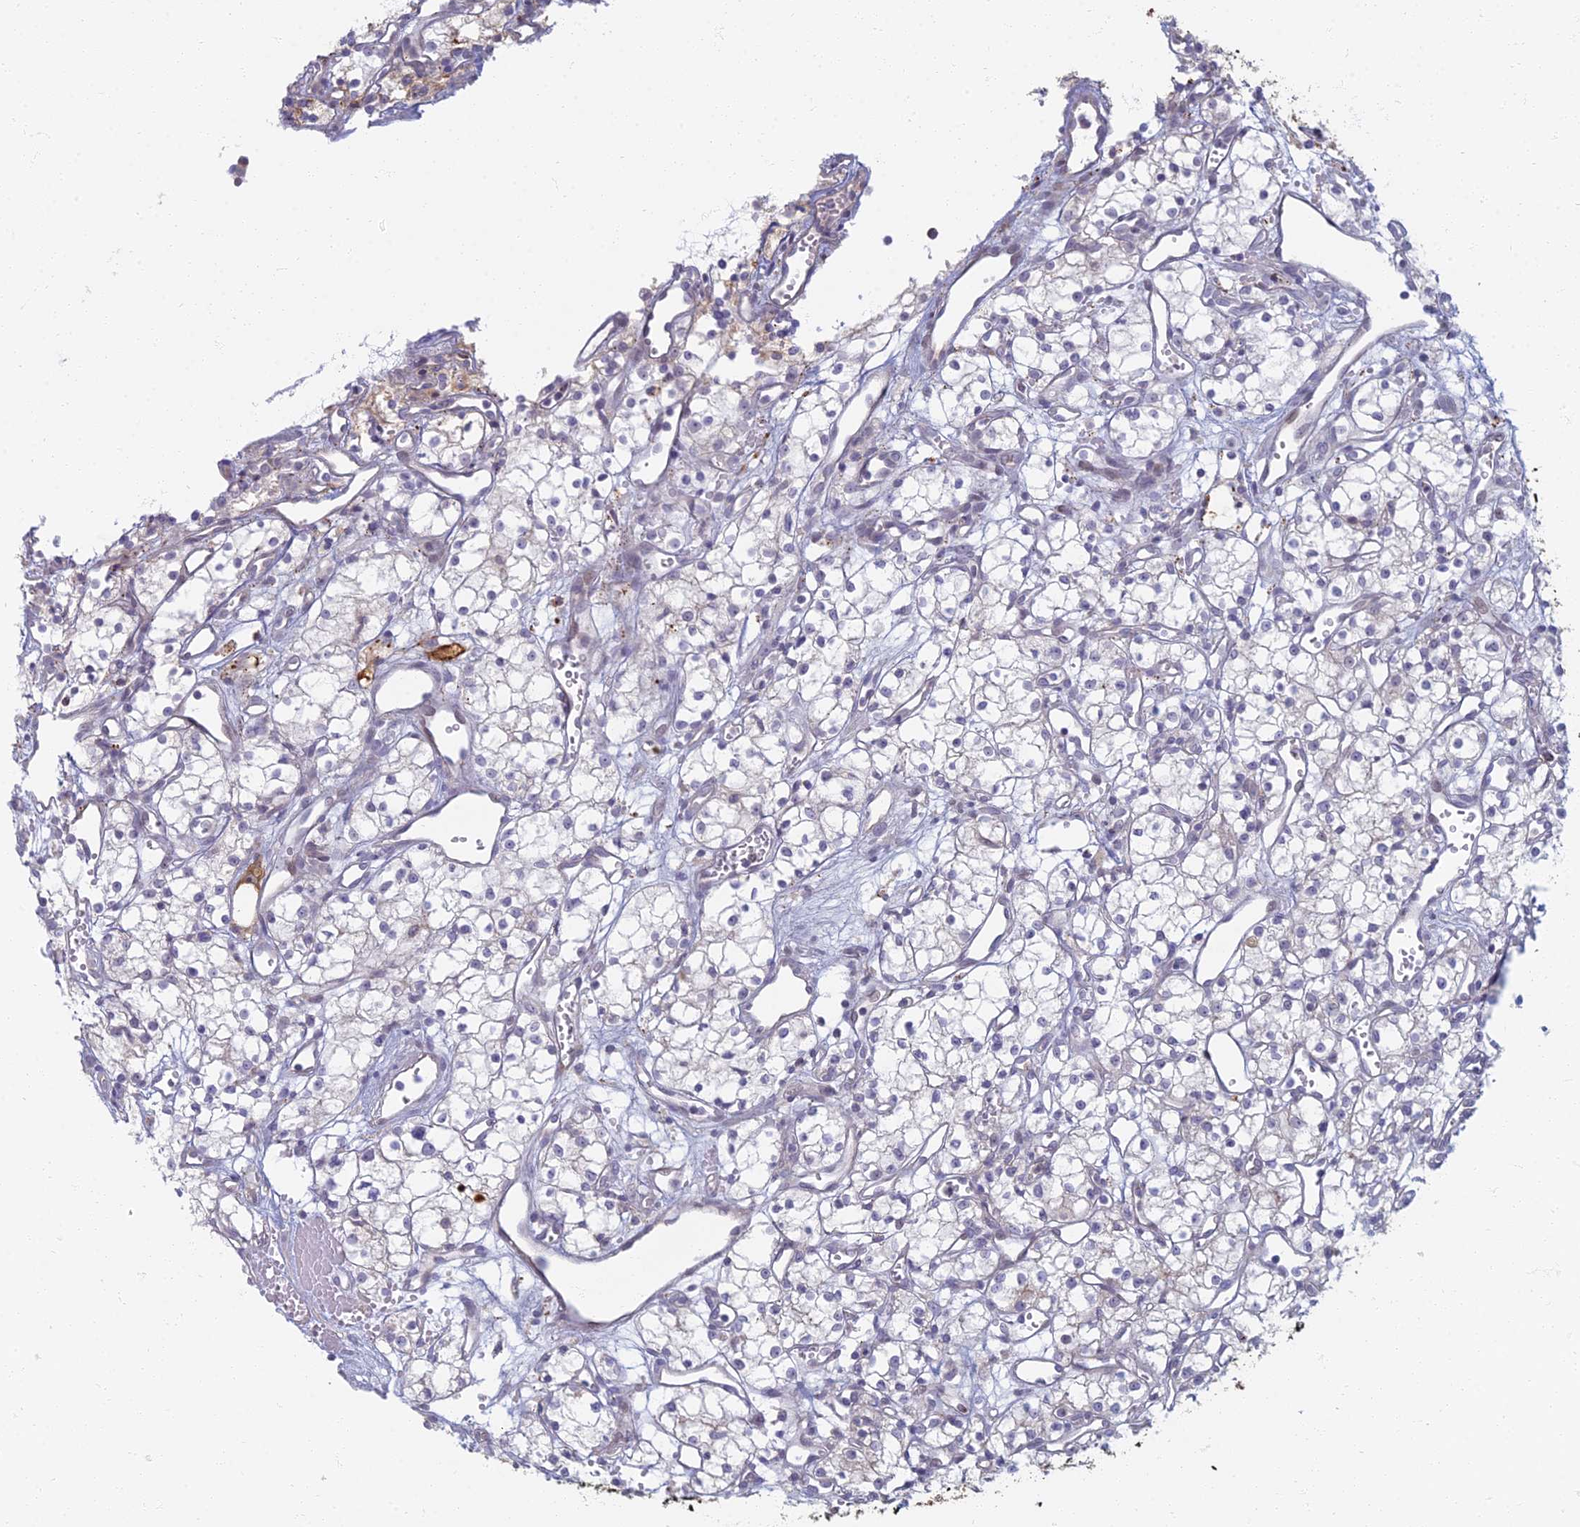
{"staining": {"intensity": "negative", "quantity": "none", "location": "none"}, "tissue": "renal cancer", "cell_type": "Tumor cells", "image_type": "cancer", "snomed": [{"axis": "morphology", "description": "Adenocarcinoma, NOS"}, {"axis": "topography", "description": "Kidney"}], "caption": "High power microscopy histopathology image of an IHC micrograph of renal cancer (adenocarcinoma), revealing no significant staining in tumor cells.", "gene": "CHMP4B", "patient": {"sex": "male", "age": 59}}